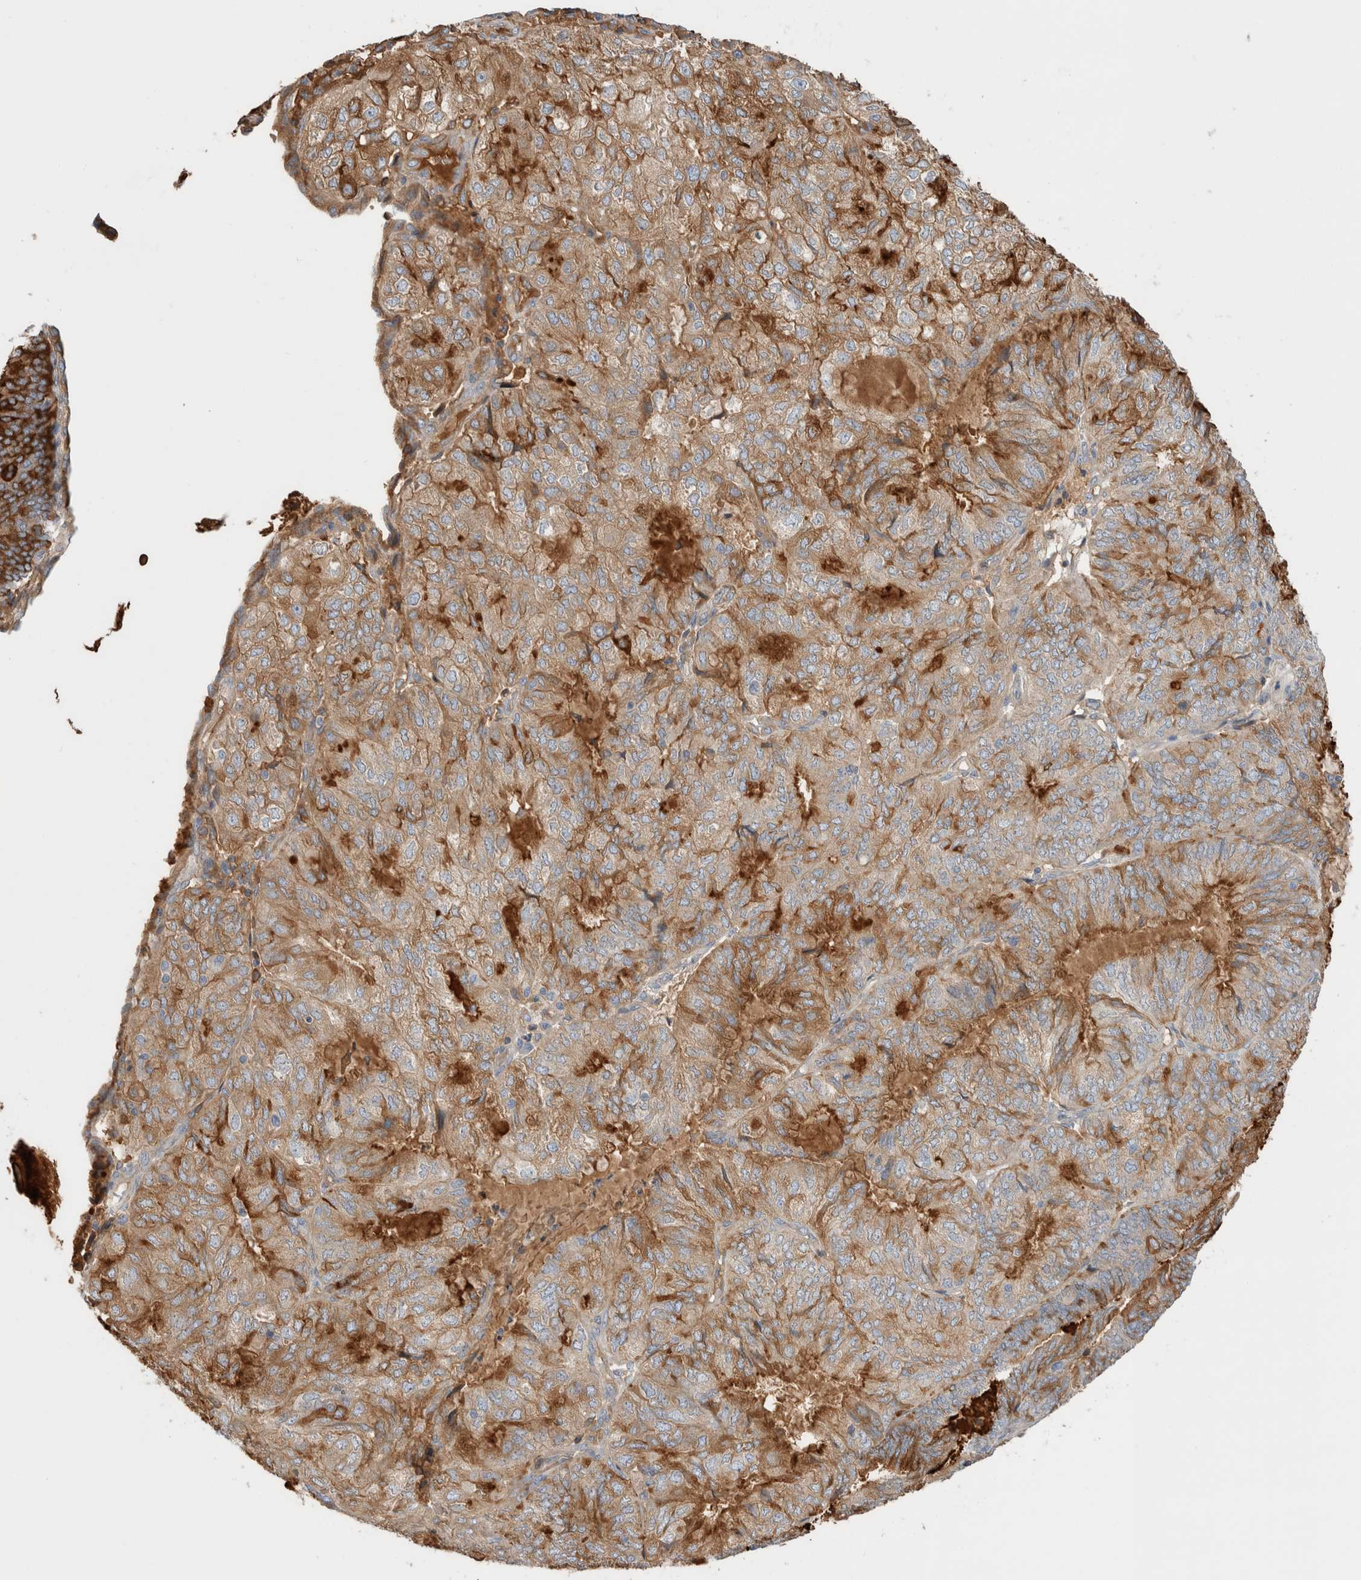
{"staining": {"intensity": "moderate", "quantity": "25%-75%", "location": "cytoplasmic/membranous"}, "tissue": "endometrial cancer", "cell_type": "Tumor cells", "image_type": "cancer", "snomed": [{"axis": "morphology", "description": "Adenocarcinoma, NOS"}, {"axis": "topography", "description": "Endometrium"}], "caption": "Immunohistochemistry micrograph of neoplastic tissue: endometrial adenocarcinoma stained using IHC demonstrates medium levels of moderate protein expression localized specifically in the cytoplasmic/membranous of tumor cells, appearing as a cytoplasmic/membranous brown color.", "gene": "CFI", "patient": {"sex": "female", "age": 81}}